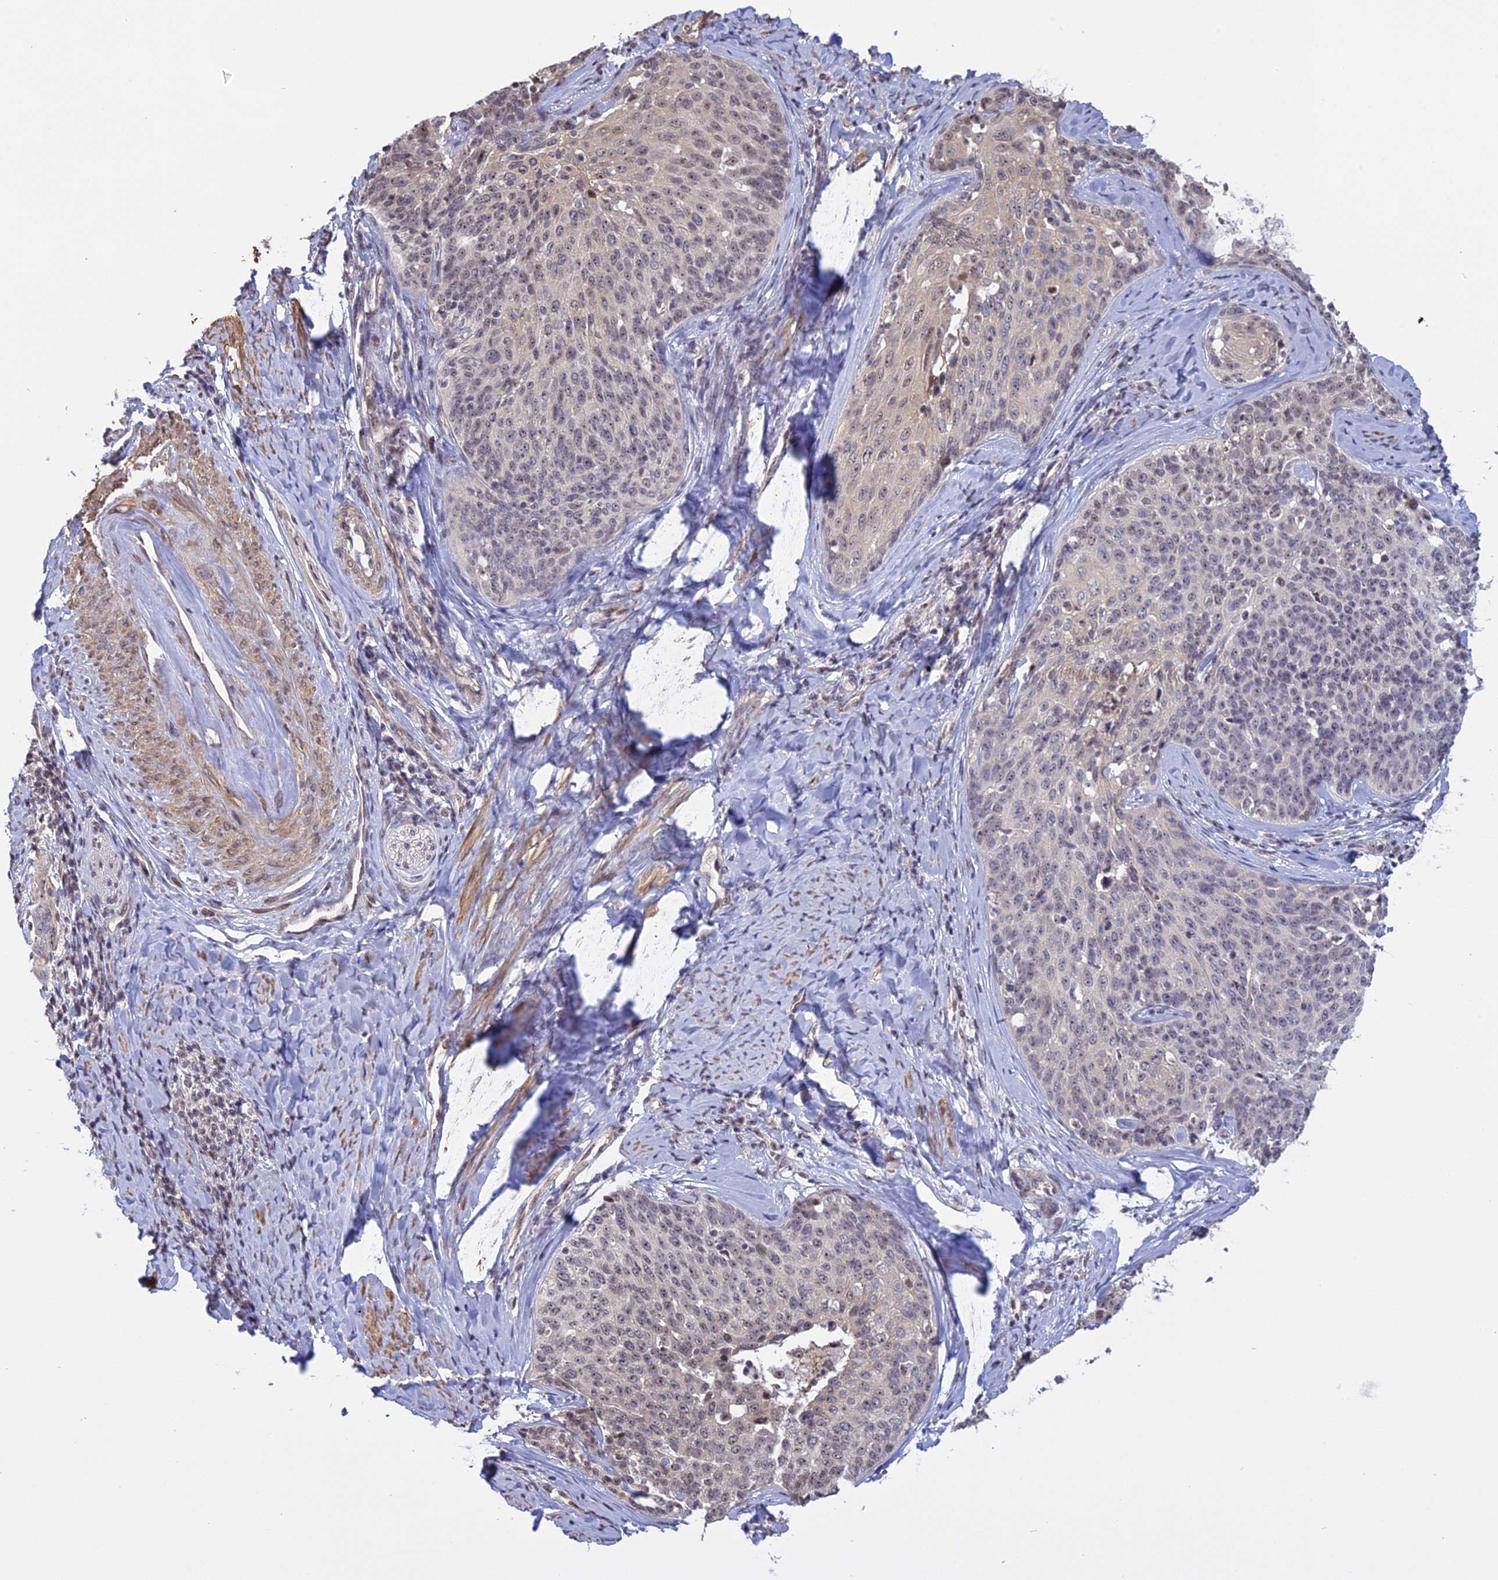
{"staining": {"intensity": "weak", "quantity": "<25%", "location": "nuclear"}, "tissue": "cervical cancer", "cell_type": "Tumor cells", "image_type": "cancer", "snomed": [{"axis": "morphology", "description": "Squamous cell carcinoma, NOS"}, {"axis": "topography", "description": "Cervix"}], "caption": "This is an immunohistochemistry (IHC) micrograph of squamous cell carcinoma (cervical). There is no expression in tumor cells.", "gene": "MGA", "patient": {"sex": "female", "age": 50}}